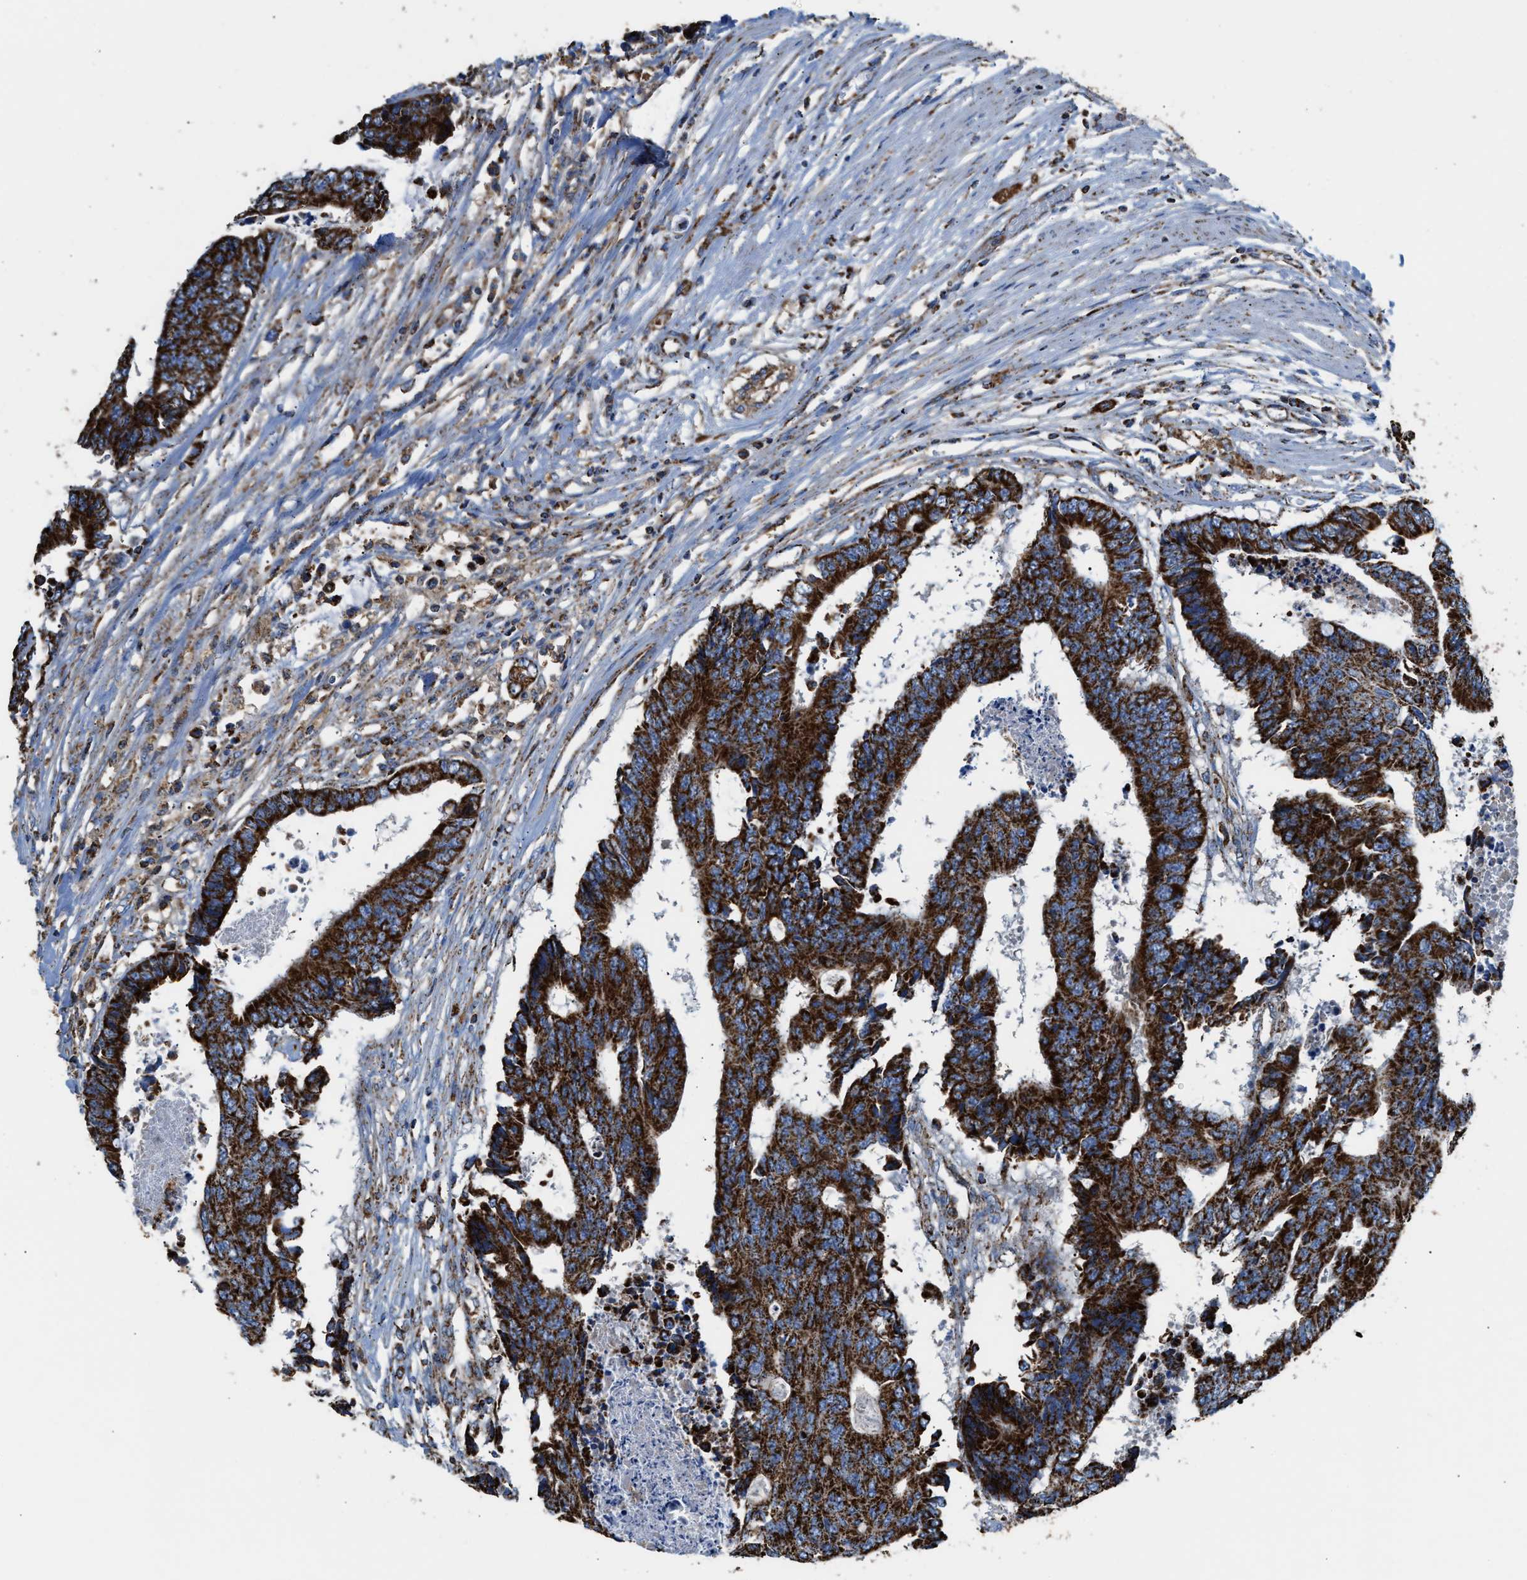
{"staining": {"intensity": "strong", "quantity": ">75%", "location": "cytoplasmic/membranous"}, "tissue": "colorectal cancer", "cell_type": "Tumor cells", "image_type": "cancer", "snomed": [{"axis": "morphology", "description": "Adenocarcinoma, NOS"}, {"axis": "topography", "description": "Rectum"}], "caption": "A brown stain shows strong cytoplasmic/membranous staining of a protein in colorectal adenocarcinoma tumor cells.", "gene": "ECHS1", "patient": {"sex": "male", "age": 84}}